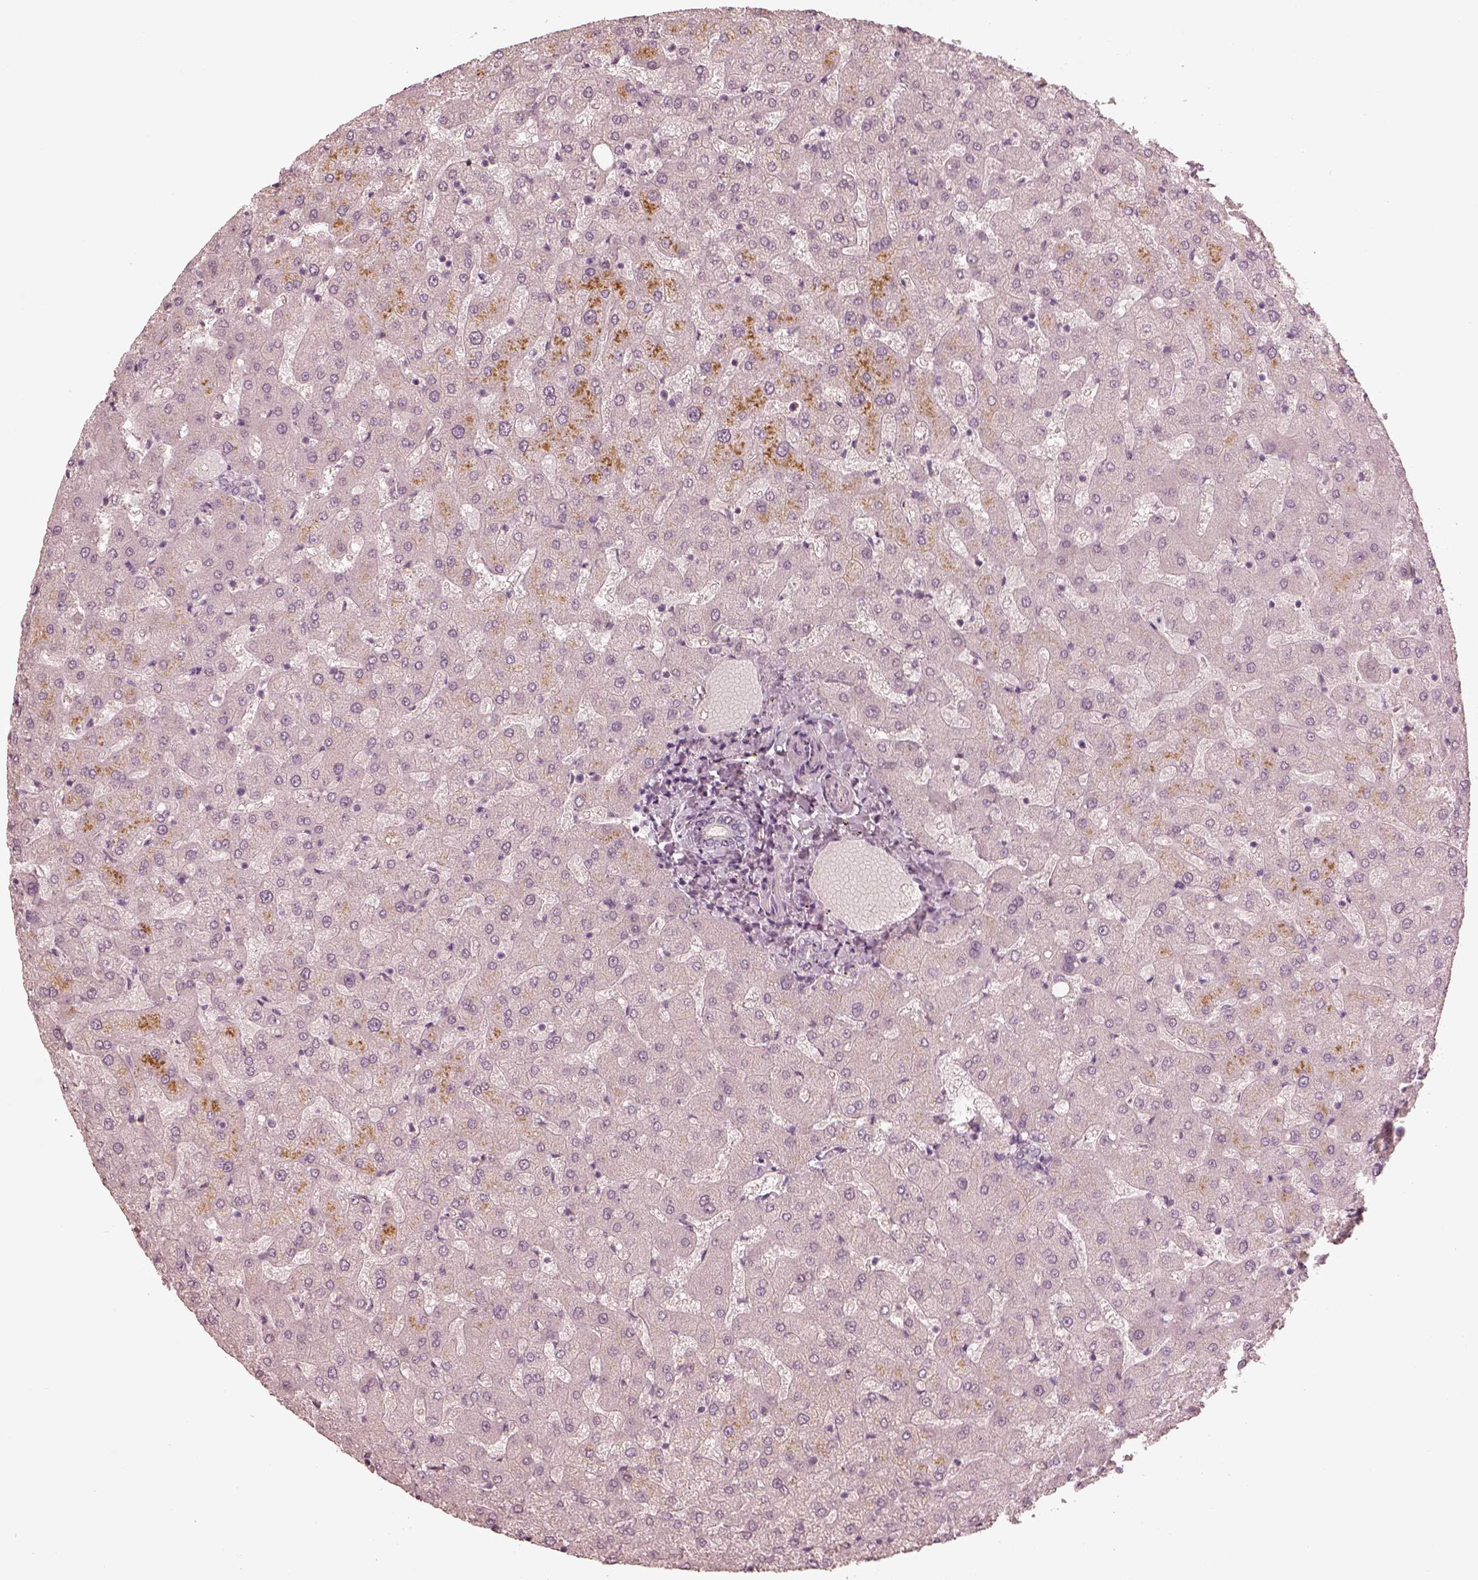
{"staining": {"intensity": "negative", "quantity": "none", "location": "none"}, "tissue": "liver", "cell_type": "Cholangiocytes", "image_type": "normal", "snomed": [{"axis": "morphology", "description": "Normal tissue, NOS"}, {"axis": "topography", "description": "Liver"}], "caption": "This is an immunohistochemistry (IHC) micrograph of normal human liver. There is no expression in cholangiocytes.", "gene": "SPATA6L", "patient": {"sex": "female", "age": 50}}